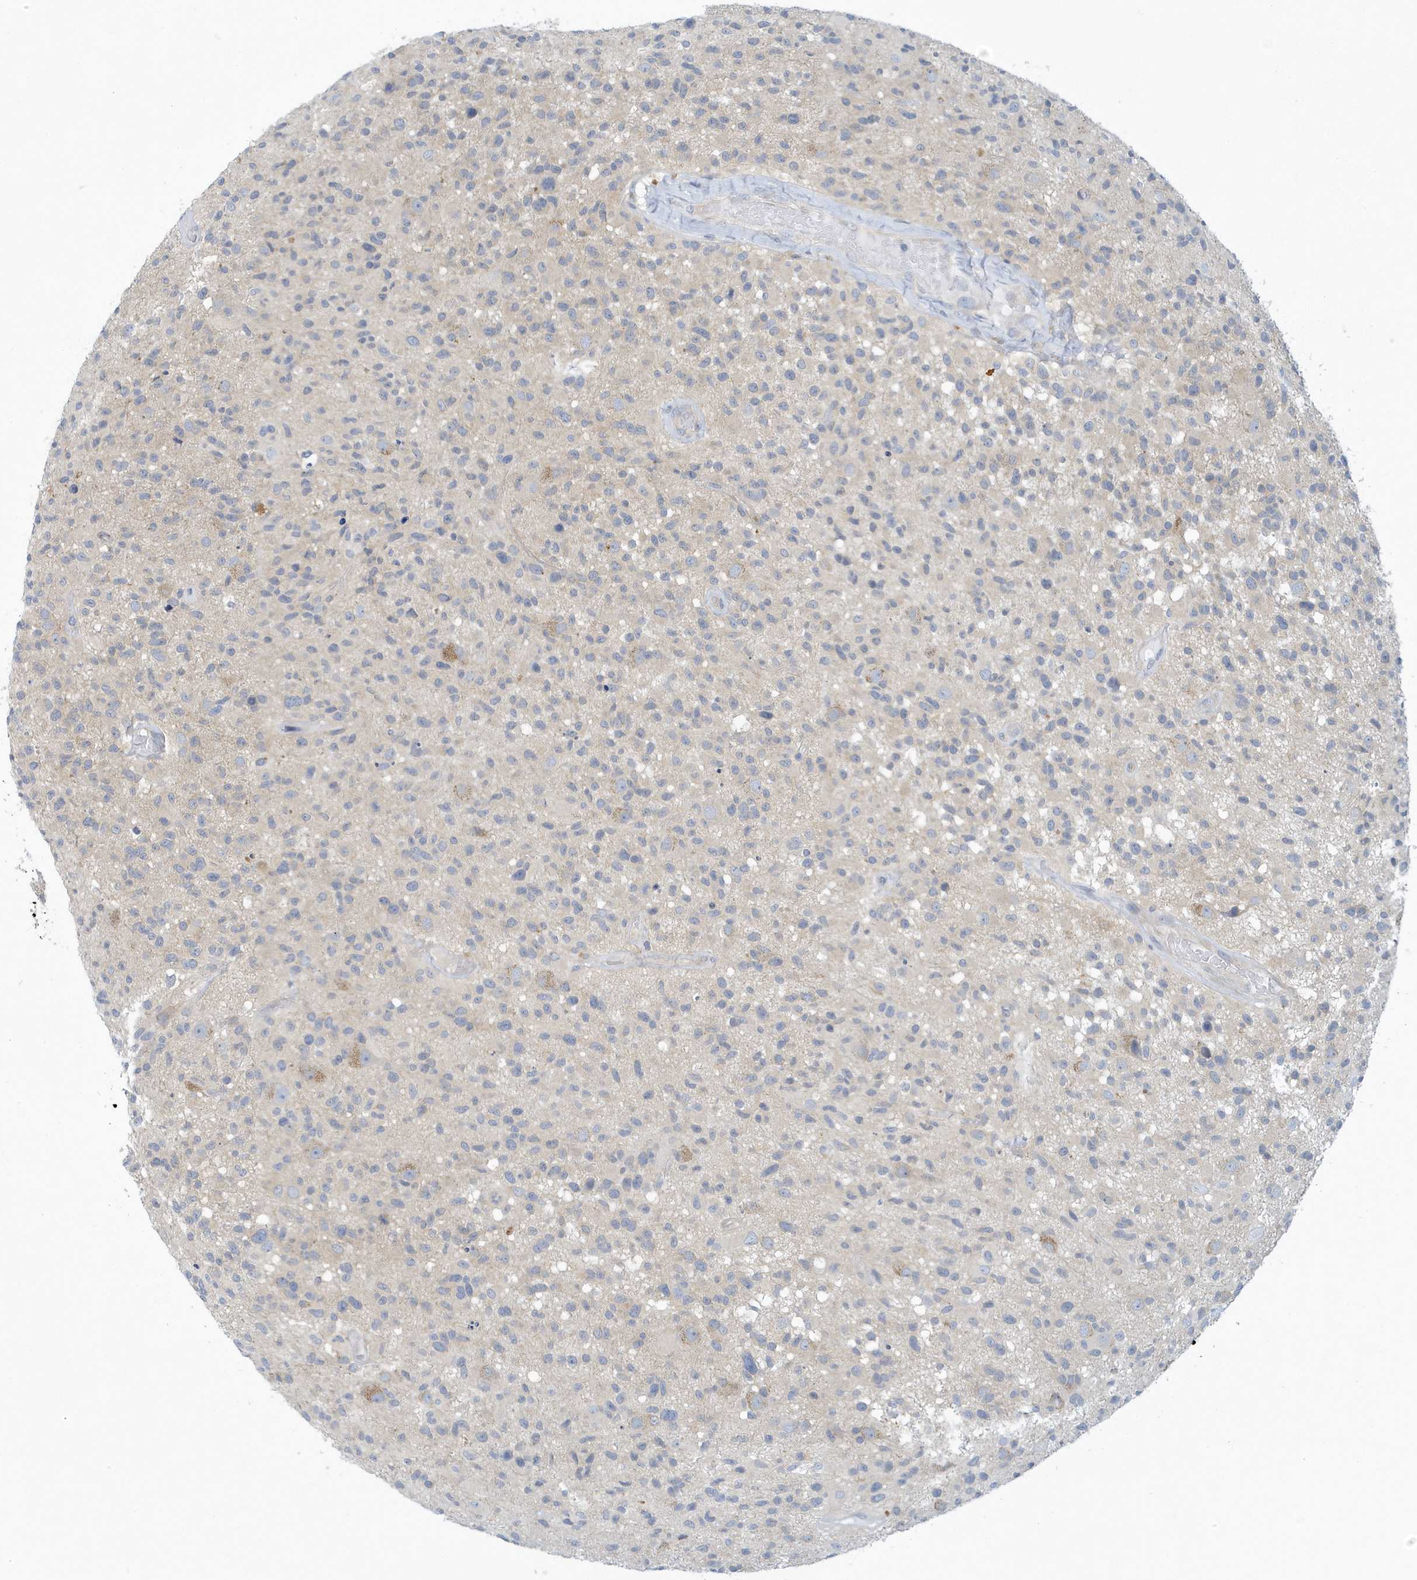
{"staining": {"intensity": "negative", "quantity": "none", "location": "none"}, "tissue": "glioma", "cell_type": "Tumor cells", "image_type": "cancer", "snomed": [{"axis": "morphology", "description": "Glioma, malignant, High grade"}, {"axis": "morphology", "description": "Glioblastoma, NOS"}, {"axis": "topography", "description": "Brain"}], "caption": "Immunohistochemistry (IHC) image of neoplastic tissue: glioblastoma stained with DAB (3,3'-diaminobenzidine) exhibits no significant protein staining in tumor cells.", "gene": "VTA1", "patient": {"sex": "male", "age": 60}}